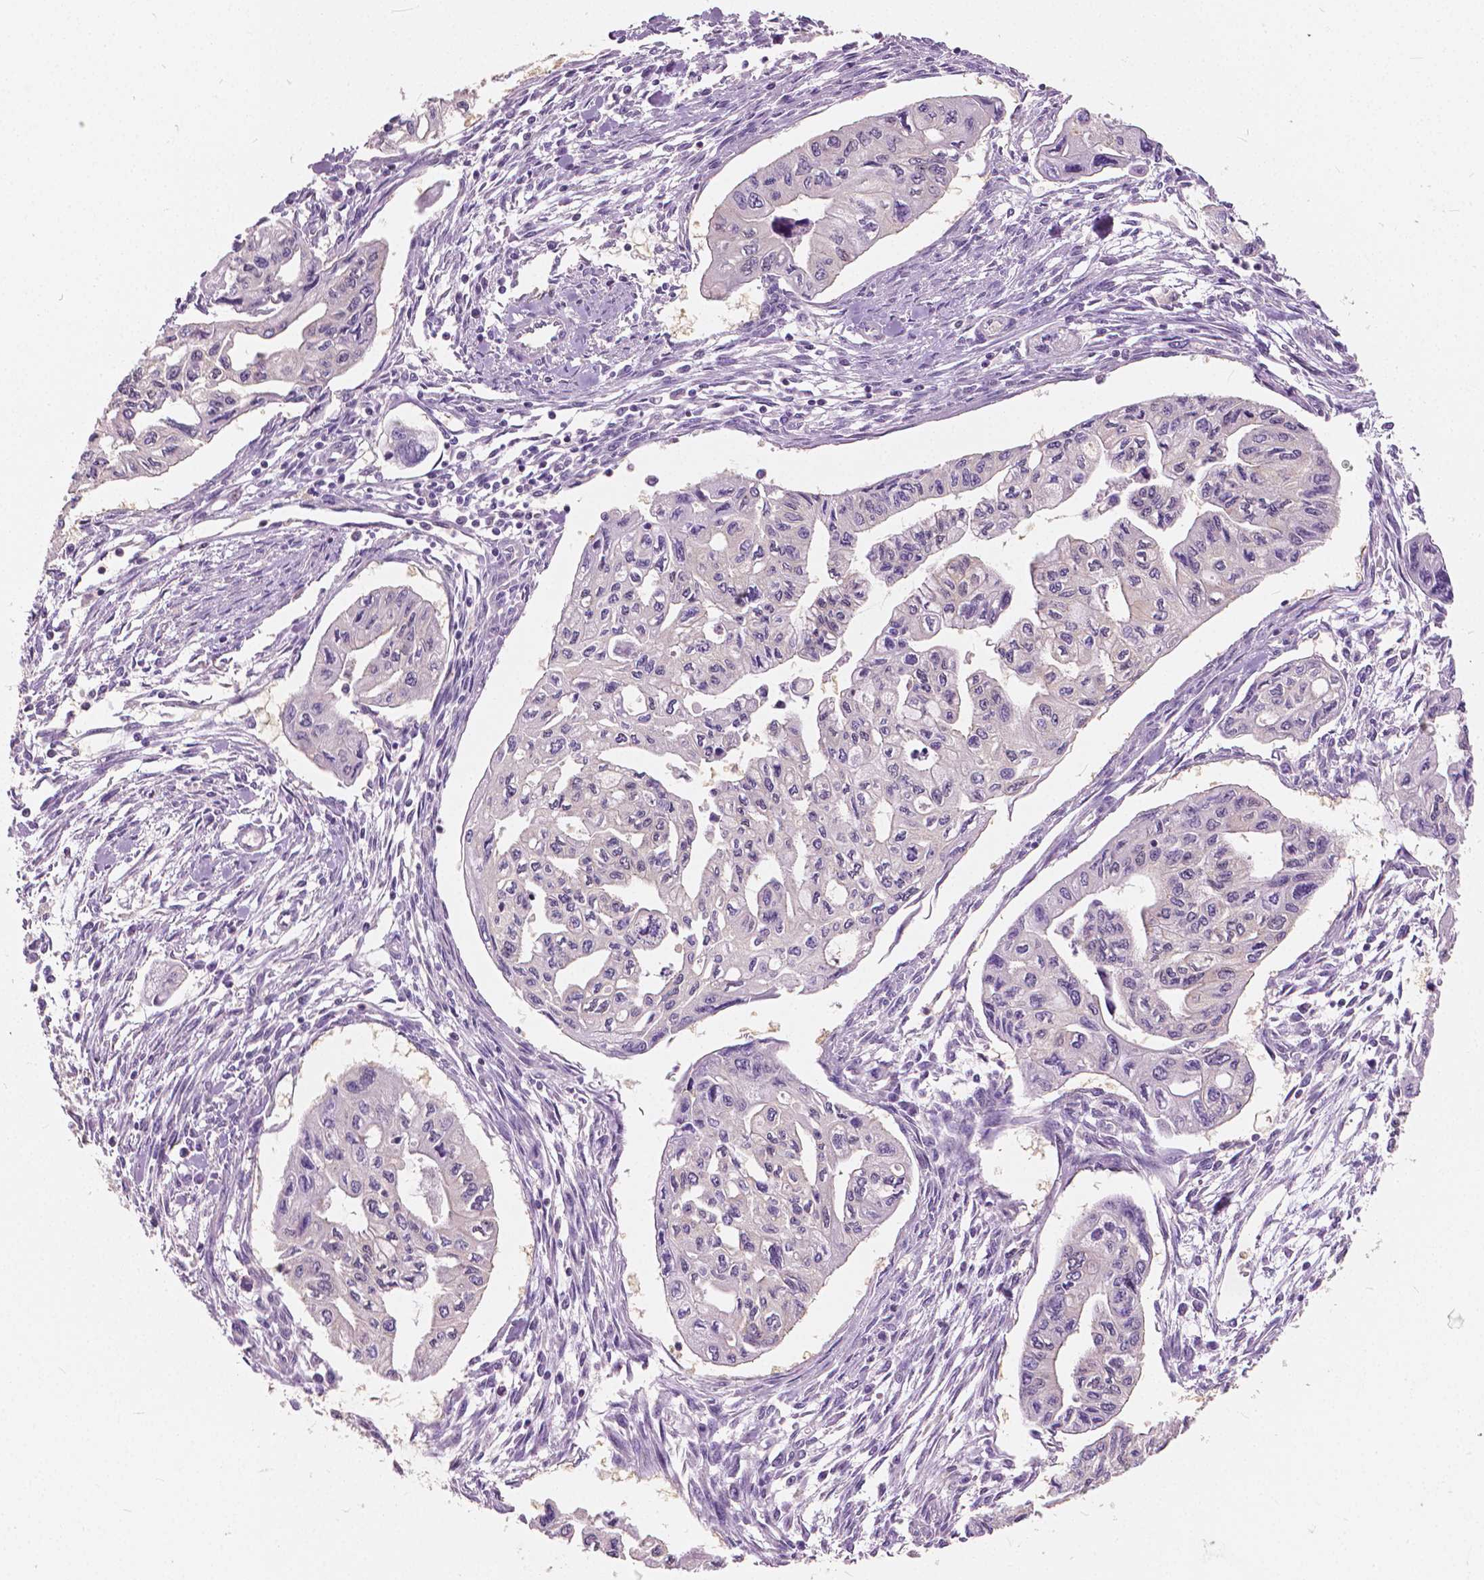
{"staining": {"intensity": "negative", "quantity": "none", "location": "none"}, "tissue": "pancreatic cancer", "cell_type": "Tumor cells", "image_type": "cancer", "snomed": [{"axis": "morphology", "description": "Adenocarcinoma, NOS"}, {"axis": "topography", "description": "Pancreas"}], "caption": "Human pancreatic adenocarcinoma stained for a protein using immunohistochemistry (IHC) displays no positivity in tumor cells.", "gene": "TKFC", "patient": {"sex": "female", "age": 76}}